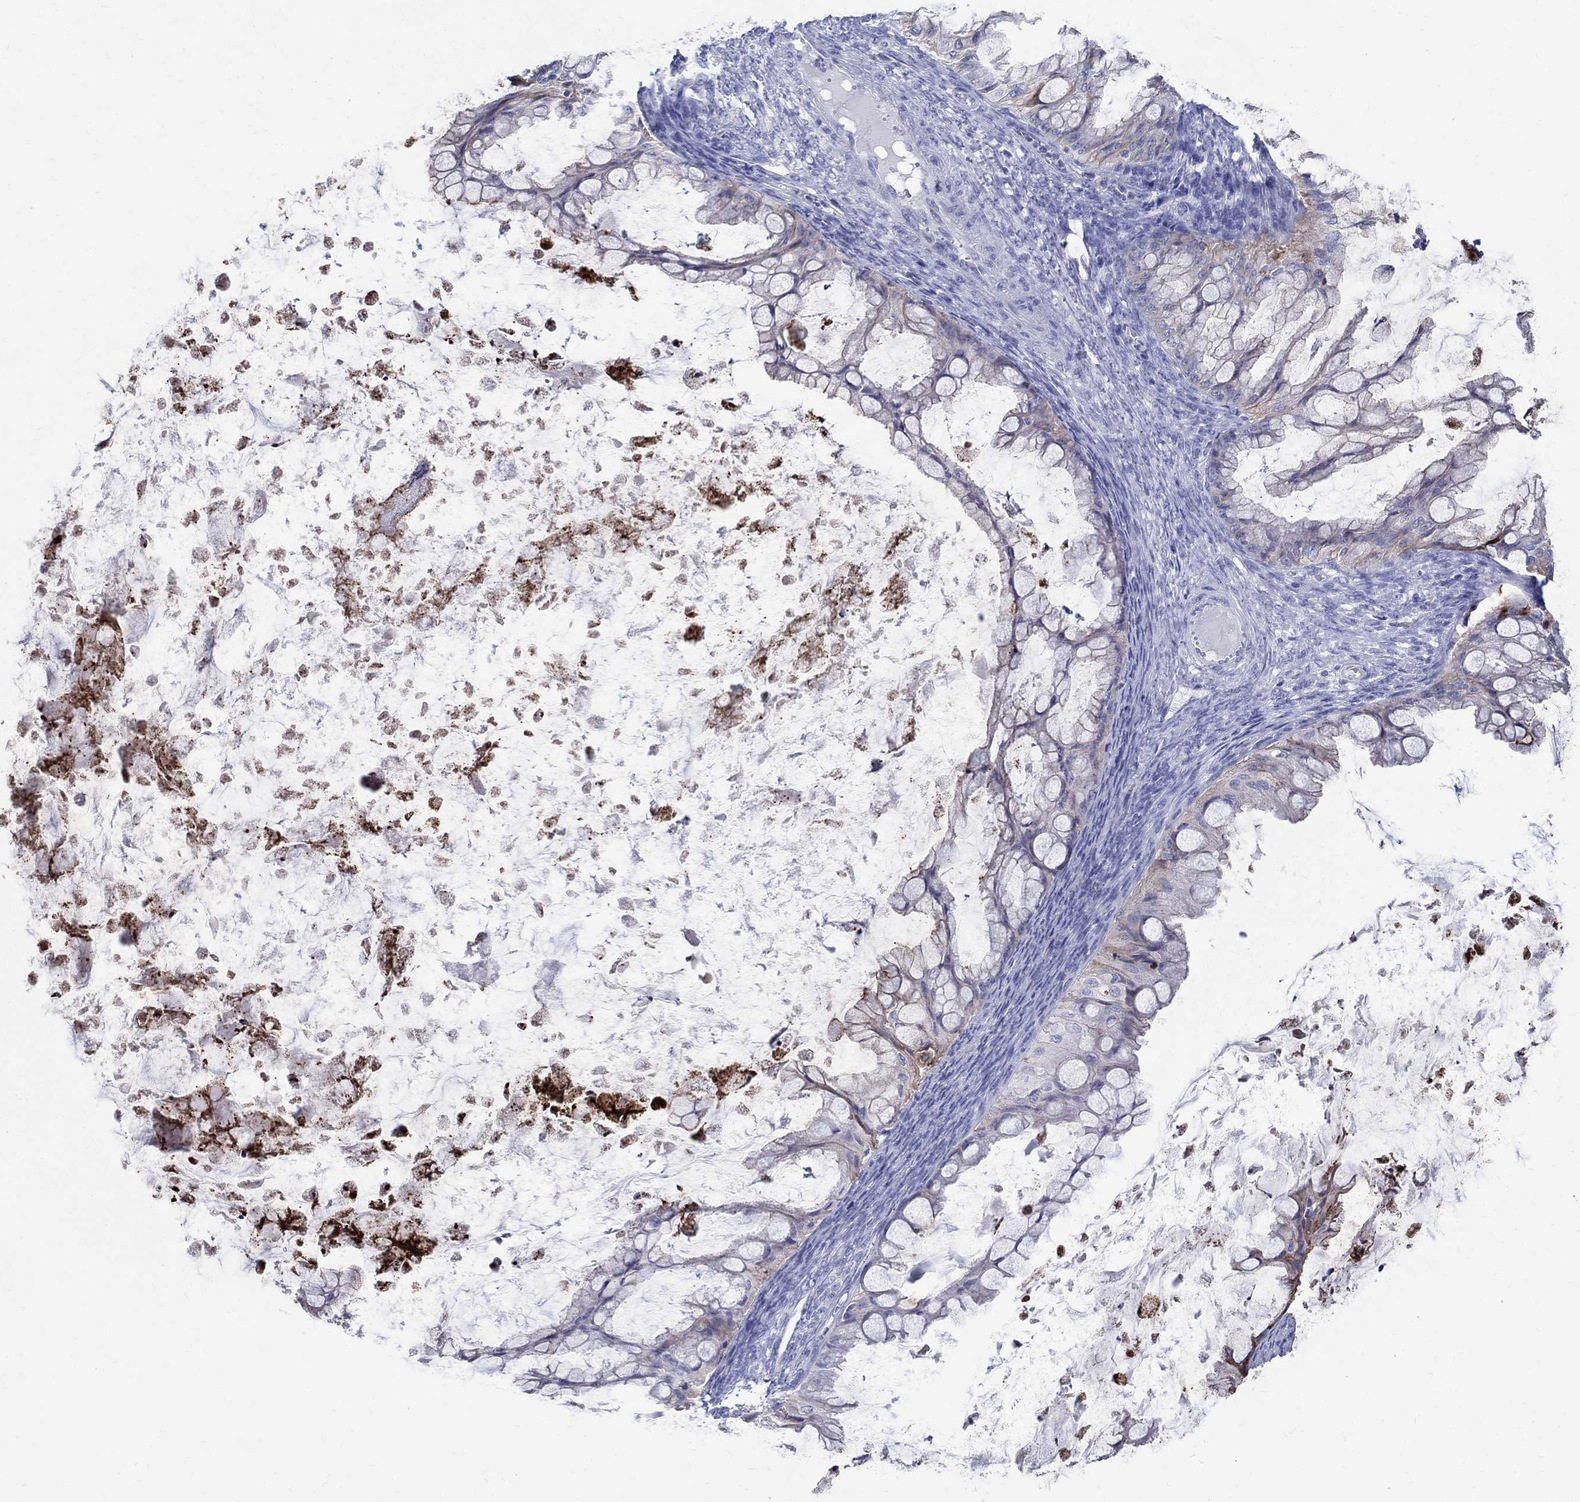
{"staining": {"intensity": "negative", "quantity": "none", "location": "none"}, "tissue": "ovarian cancer", "cell_type": "Tumor cells", "image_type": "cancer", "snomed": [{"axis": "morphology", "description": "Cystadenocarcinoma, mucinous, NOS"}, {"axis": "topography", "description": "Ovary"}], "caption": "Immunohistochemistry image of human ovarian cancer (mucinous cystadenocarcinoma) stained for a protein (brown), which reveals no expression in tumor cells.", "gene": "SOX2", "patient": {"sex": "female", "age": 35}}